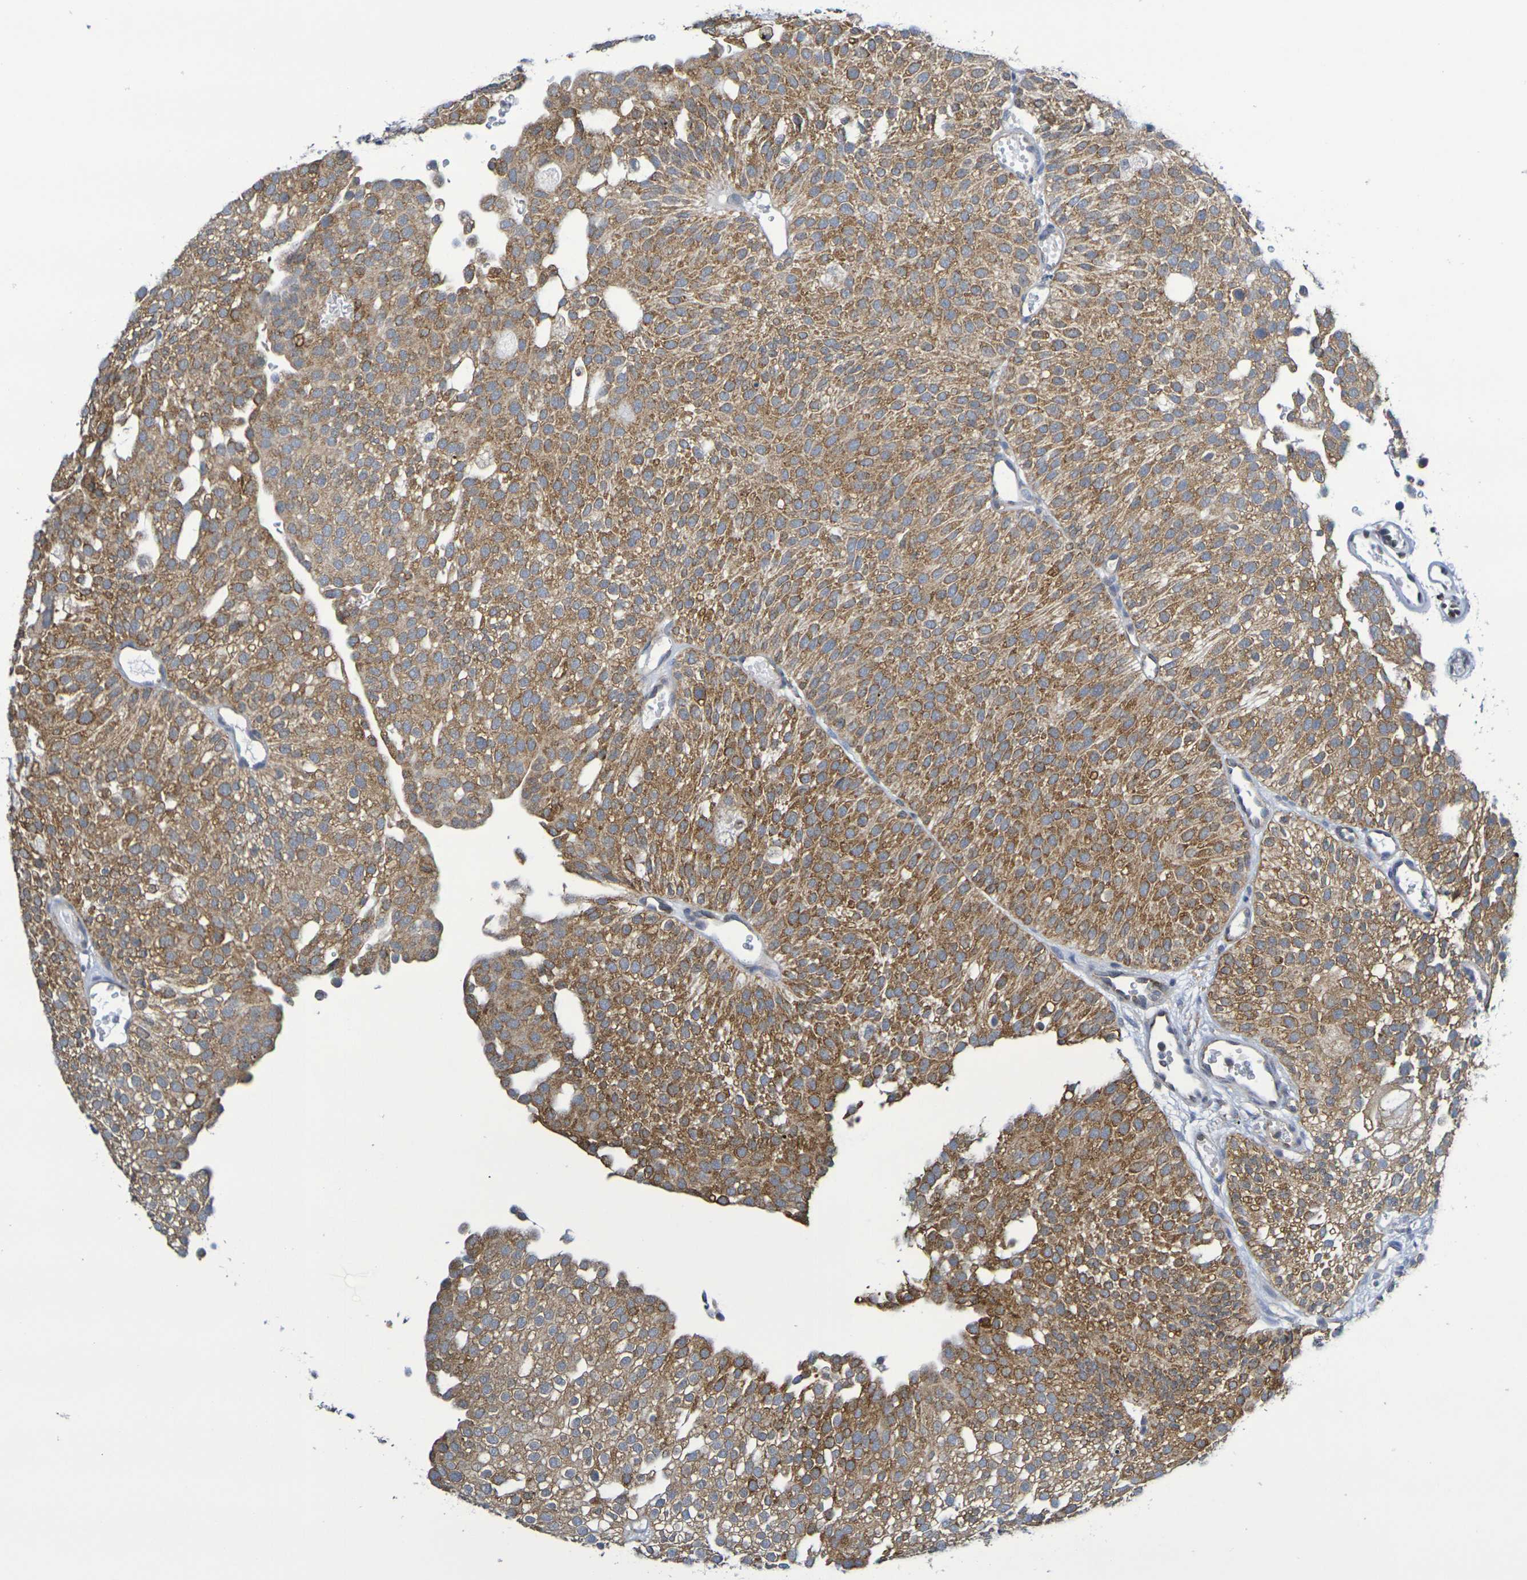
{"staining": {"intensity": "moderate", "quantity": ">75%", "location": "cytoplasmic/membranous"}, "tissue": "urothelial cancer", "cell_type": "Tumor cells", "image_type": "cancer", "snomed": [{"axis": "morphology", "description": "Urothelial carcinoma, Low grade"}, {"axis": "topography", "description": "Urinary bladder"}], "caption": "IHC micrograph of neoplastic tissue: human urothelial cancer stained using immunohistochemistry (IHC) exhibits medium levels of moderate protein expression localized specifically in the cytoplasmic/membranous of tumor cells, appearing as a cytoplasmic/membranous brown color.", "gene": "CHRNB1", "patient": {"sex": "male", "age": 78}}